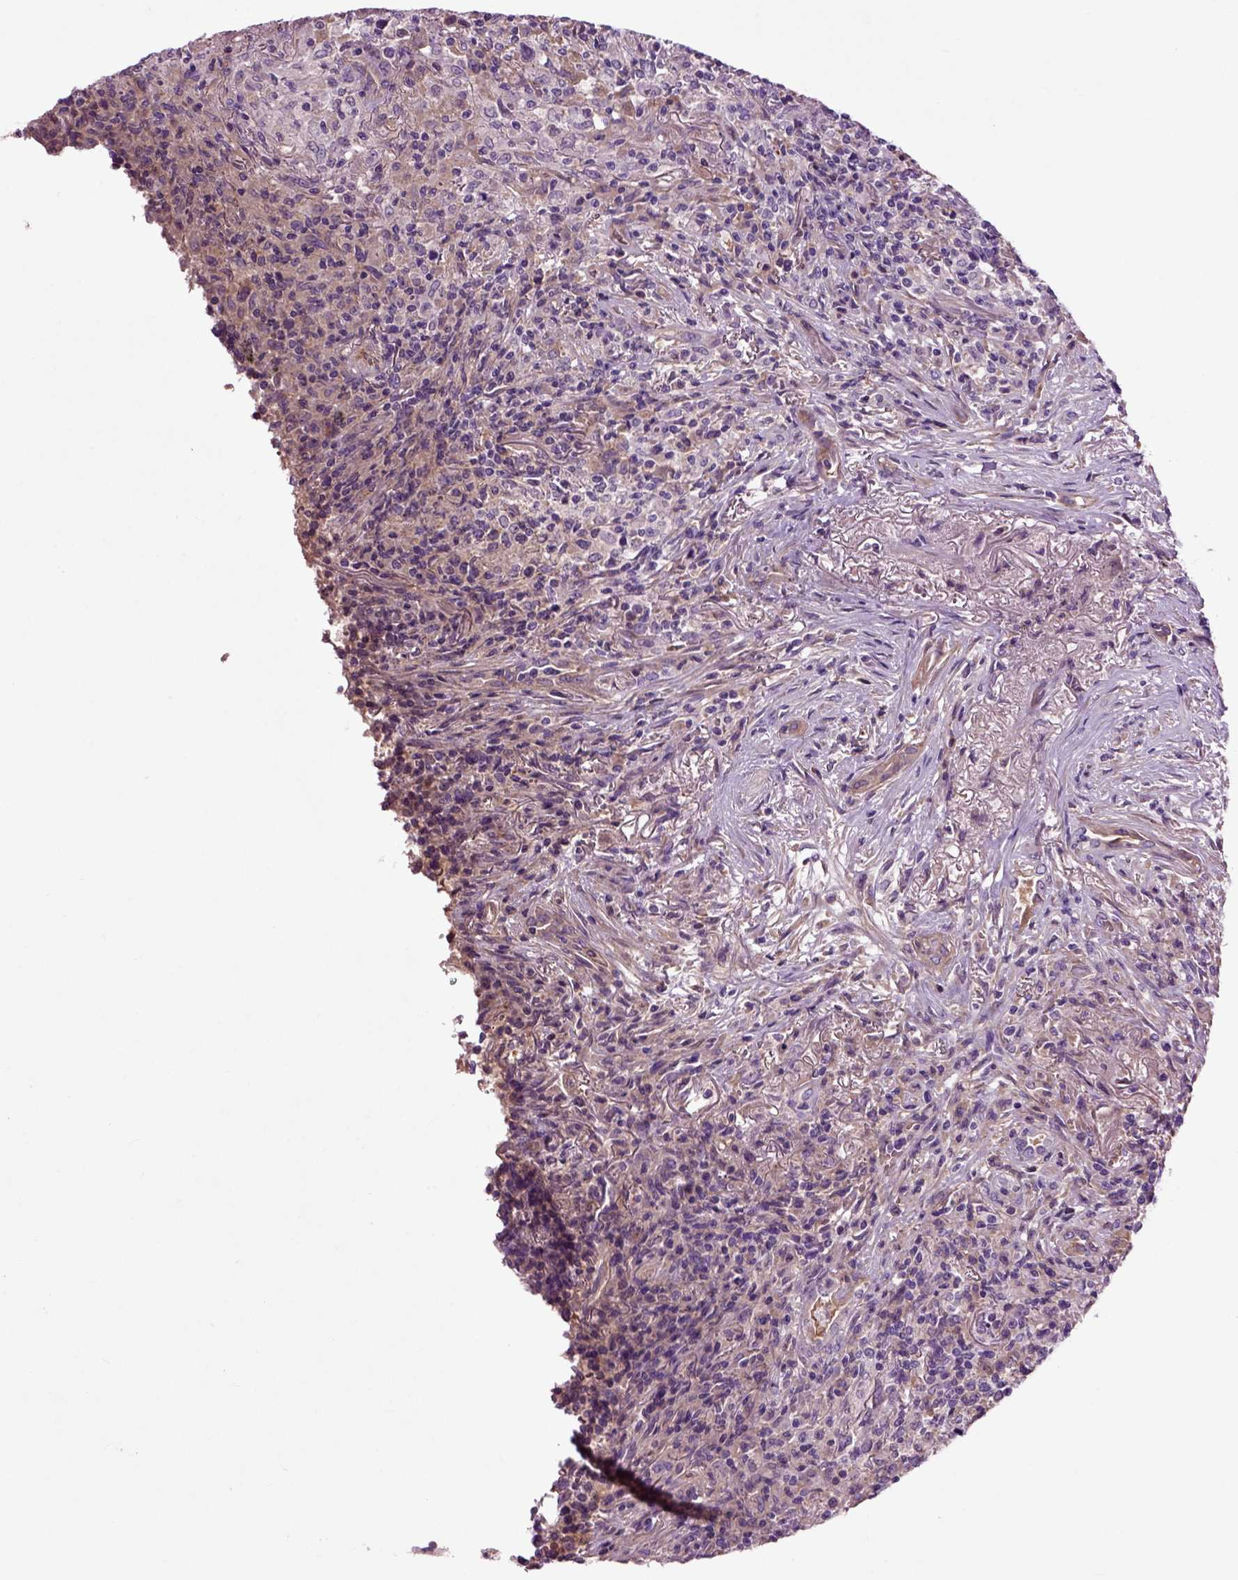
{"staining": {"intensity": "negative", "quantity": "none", "location": "none"}, "tissue": "lymphoma", "cell_type": "Tumor cells", "image_type": "cancer", "snomed": [{"axis": "morphology", "description": "Malignant lymphoma, non-Hodgkin's type, High grade"}, {"axis": "topography", "description": "Lung"}], "caption": "DAB (3,3'-diaminobenzidine) immunohistochemical staining of malignant lymphoma, non-Hodgkin's type (high-grade) shows no significant expression in tumor cells.", "gene": "SPON1", "patient": {"sex": "male", "age": 79}}